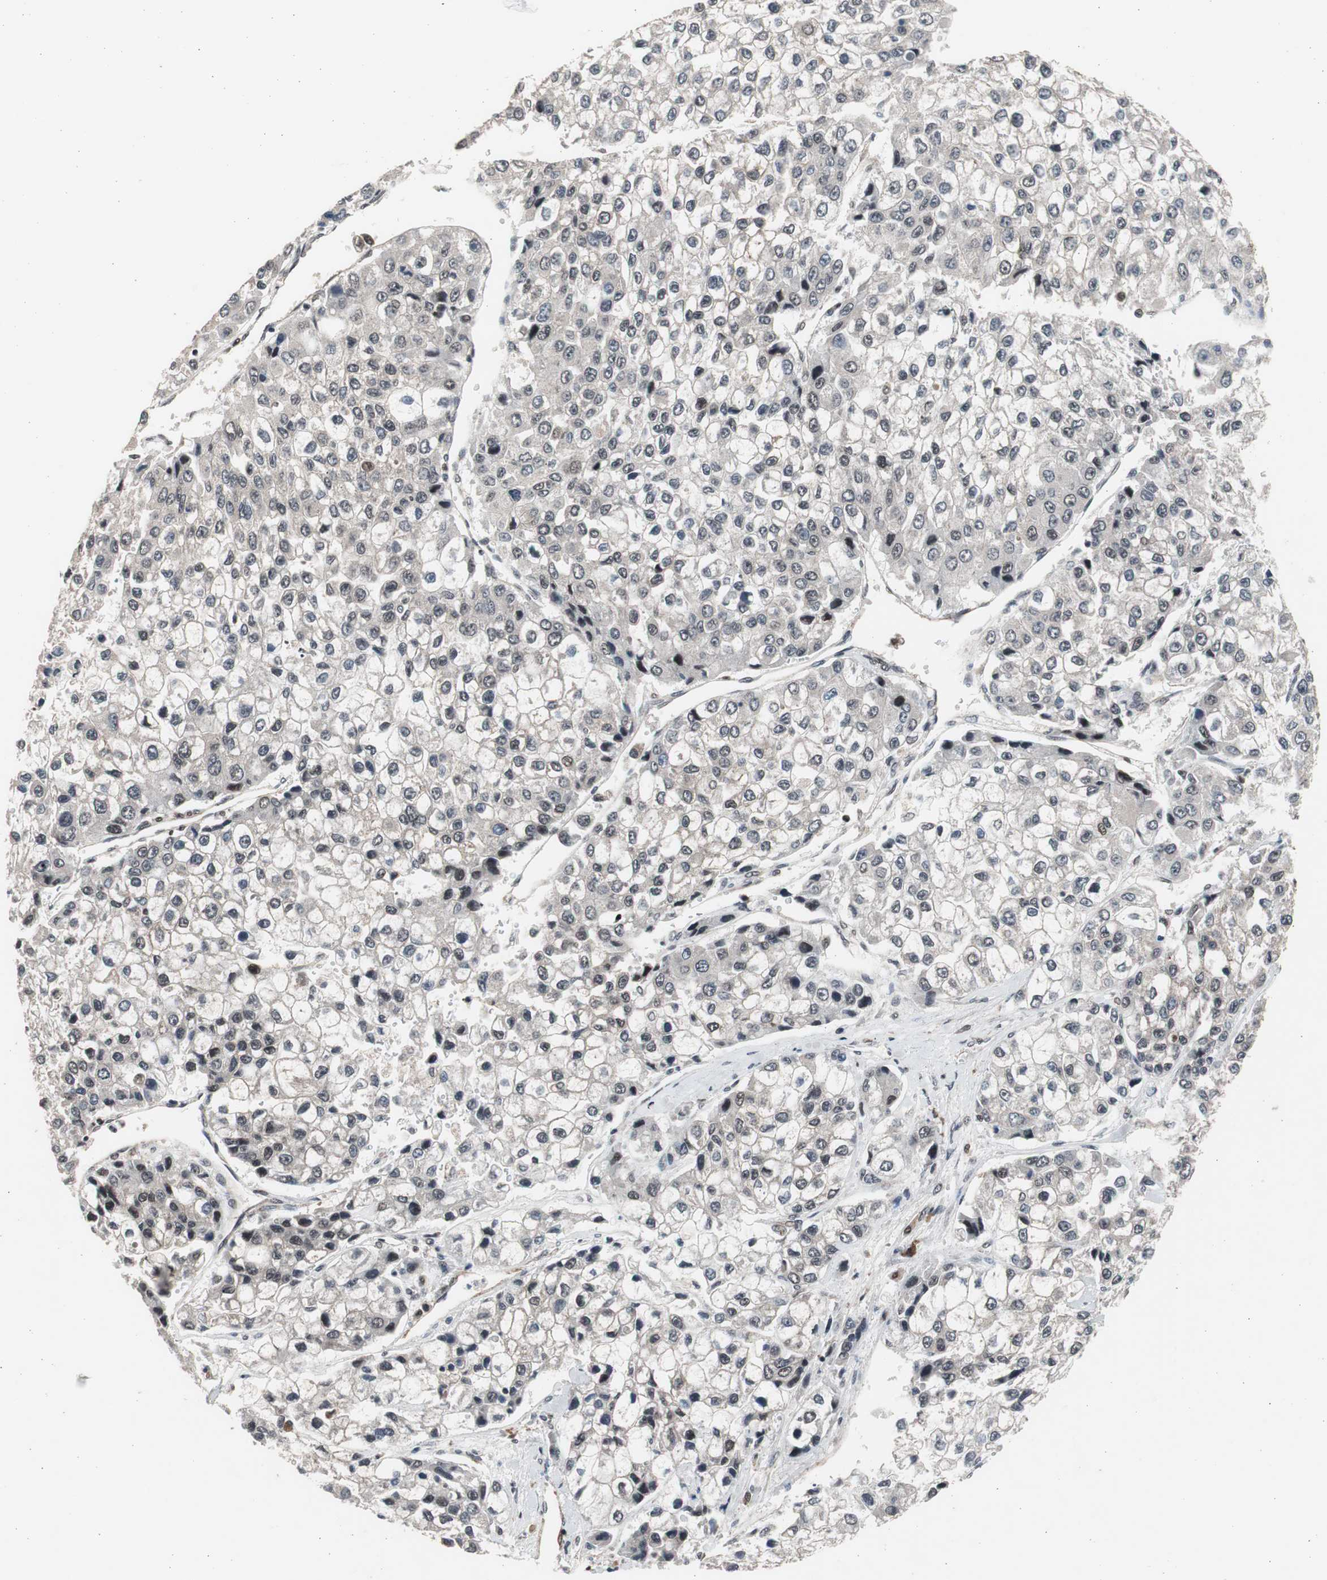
{"staining": {"intensity": "negative", "quantity": "none", "location": "none"}, "tissue": "liver cancer", "cell_type": "Tumor cells", "image_type": "cancer", "snomed": [{"axis": "morphology", "description": "Carcinoma, Hepatocellular, NOS"}, {"axis": "topography", "description": "Liver"}], "caption": "Photomicrograph shows no significant protein expression in tumor cells of liver cancer (hepatocellular carcinoma).", "gene": "RPA1", "patient": {"sex": "female", "age": 66}}